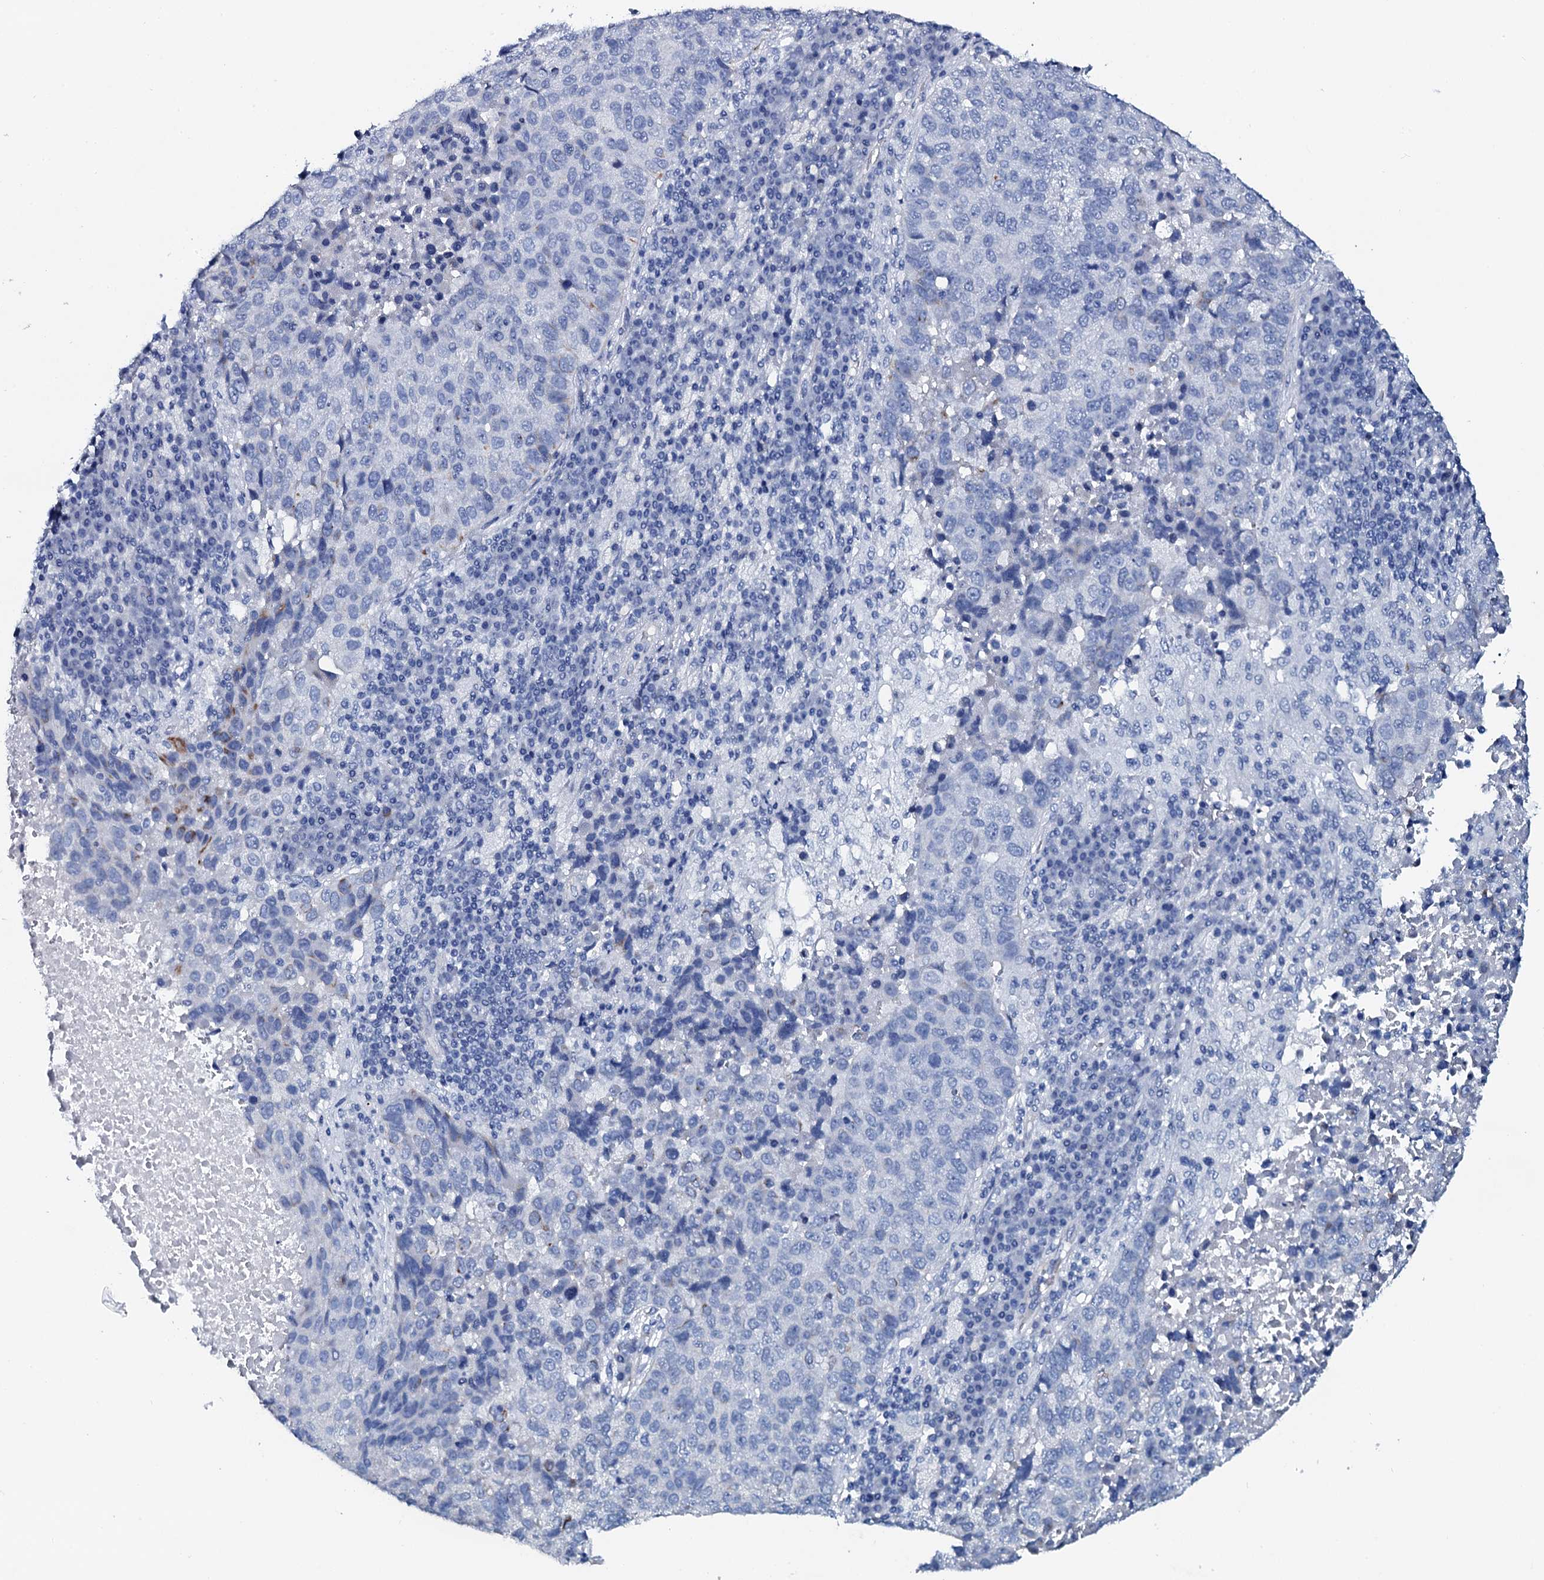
{"staining": {"intensity": "negative", "quantity": "none", "location": "none"}, "tissue": "lung cancer", "cell_type": "Tumor cells", "image_type": "cancer", "snomed": [{"axis": "morphology", "description": "Squamous cell carcinoma, NOS"}, {"axis": "topography", "description": "Lung"}], "caption": "Histopathology image shows no significant protein staining in tumor cells of lung cancer (squamous cell carcinoma). (Immunohistochemistry, brightfield microscopy, high magnification).", "gene": "GYS2", "patient": {"sex": "male", "age": 73}}